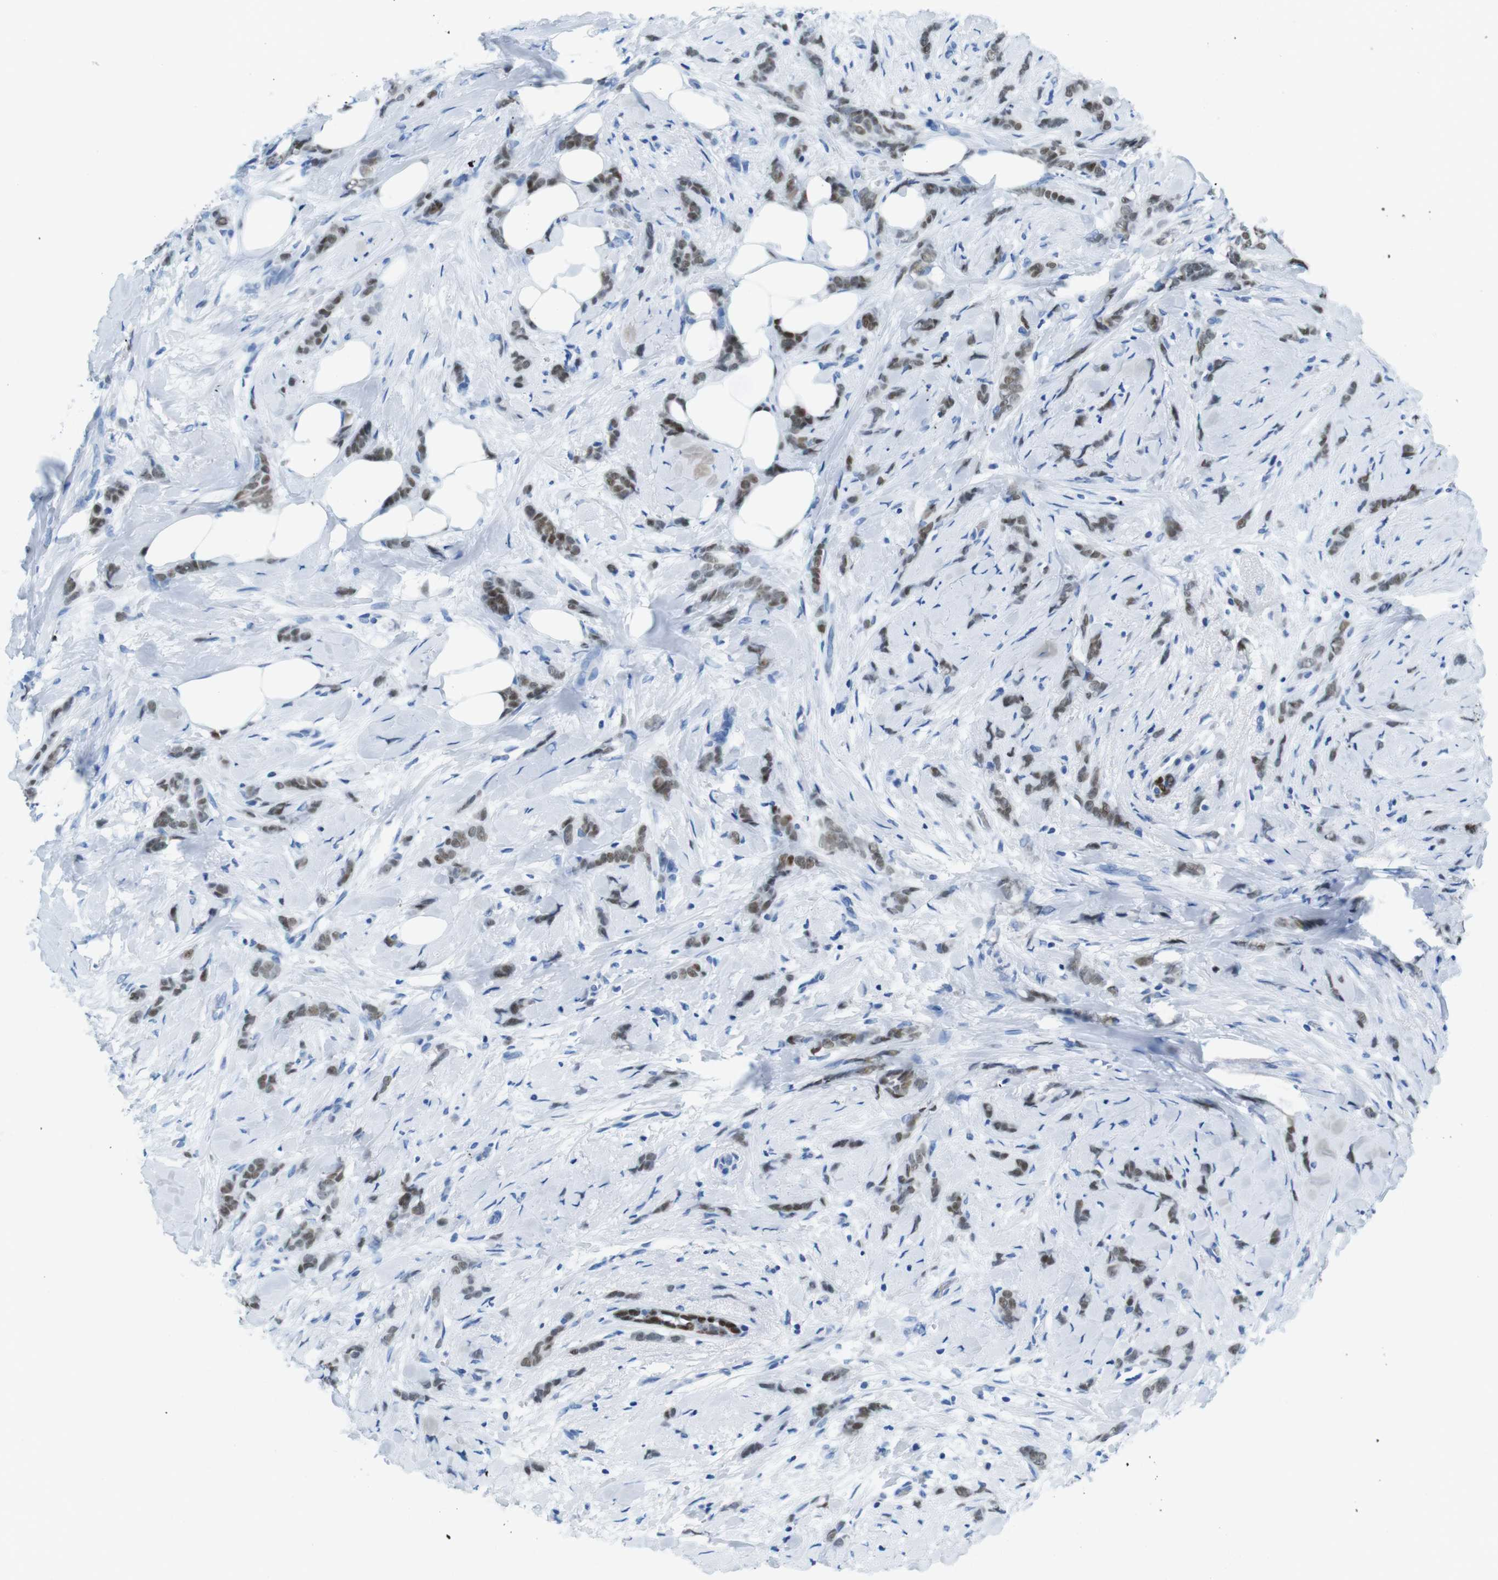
{"staining": {"intensity": "moderate", "quantity": ">75%", "location": "nuclear"}, "tissue": "breast cancer", "cell_type": "Tumor cells", "image_type": "cancer", "snomed": [{"axis": "morphology", "description": "Lobular carcinoma, in situ"}, {"axis": "morphology", "description": "Lobular carcinoma"}, {"axis": "topography", "description": "Breast"}], "caption": "This is a photomicrograph of immunohistochemistry staining of breast lobular carcinoma, which shows moderate expression in the nuclear of tumor cells.", "gene": "TFAP2C", "patient": {"sex": "female", "age": 41}}